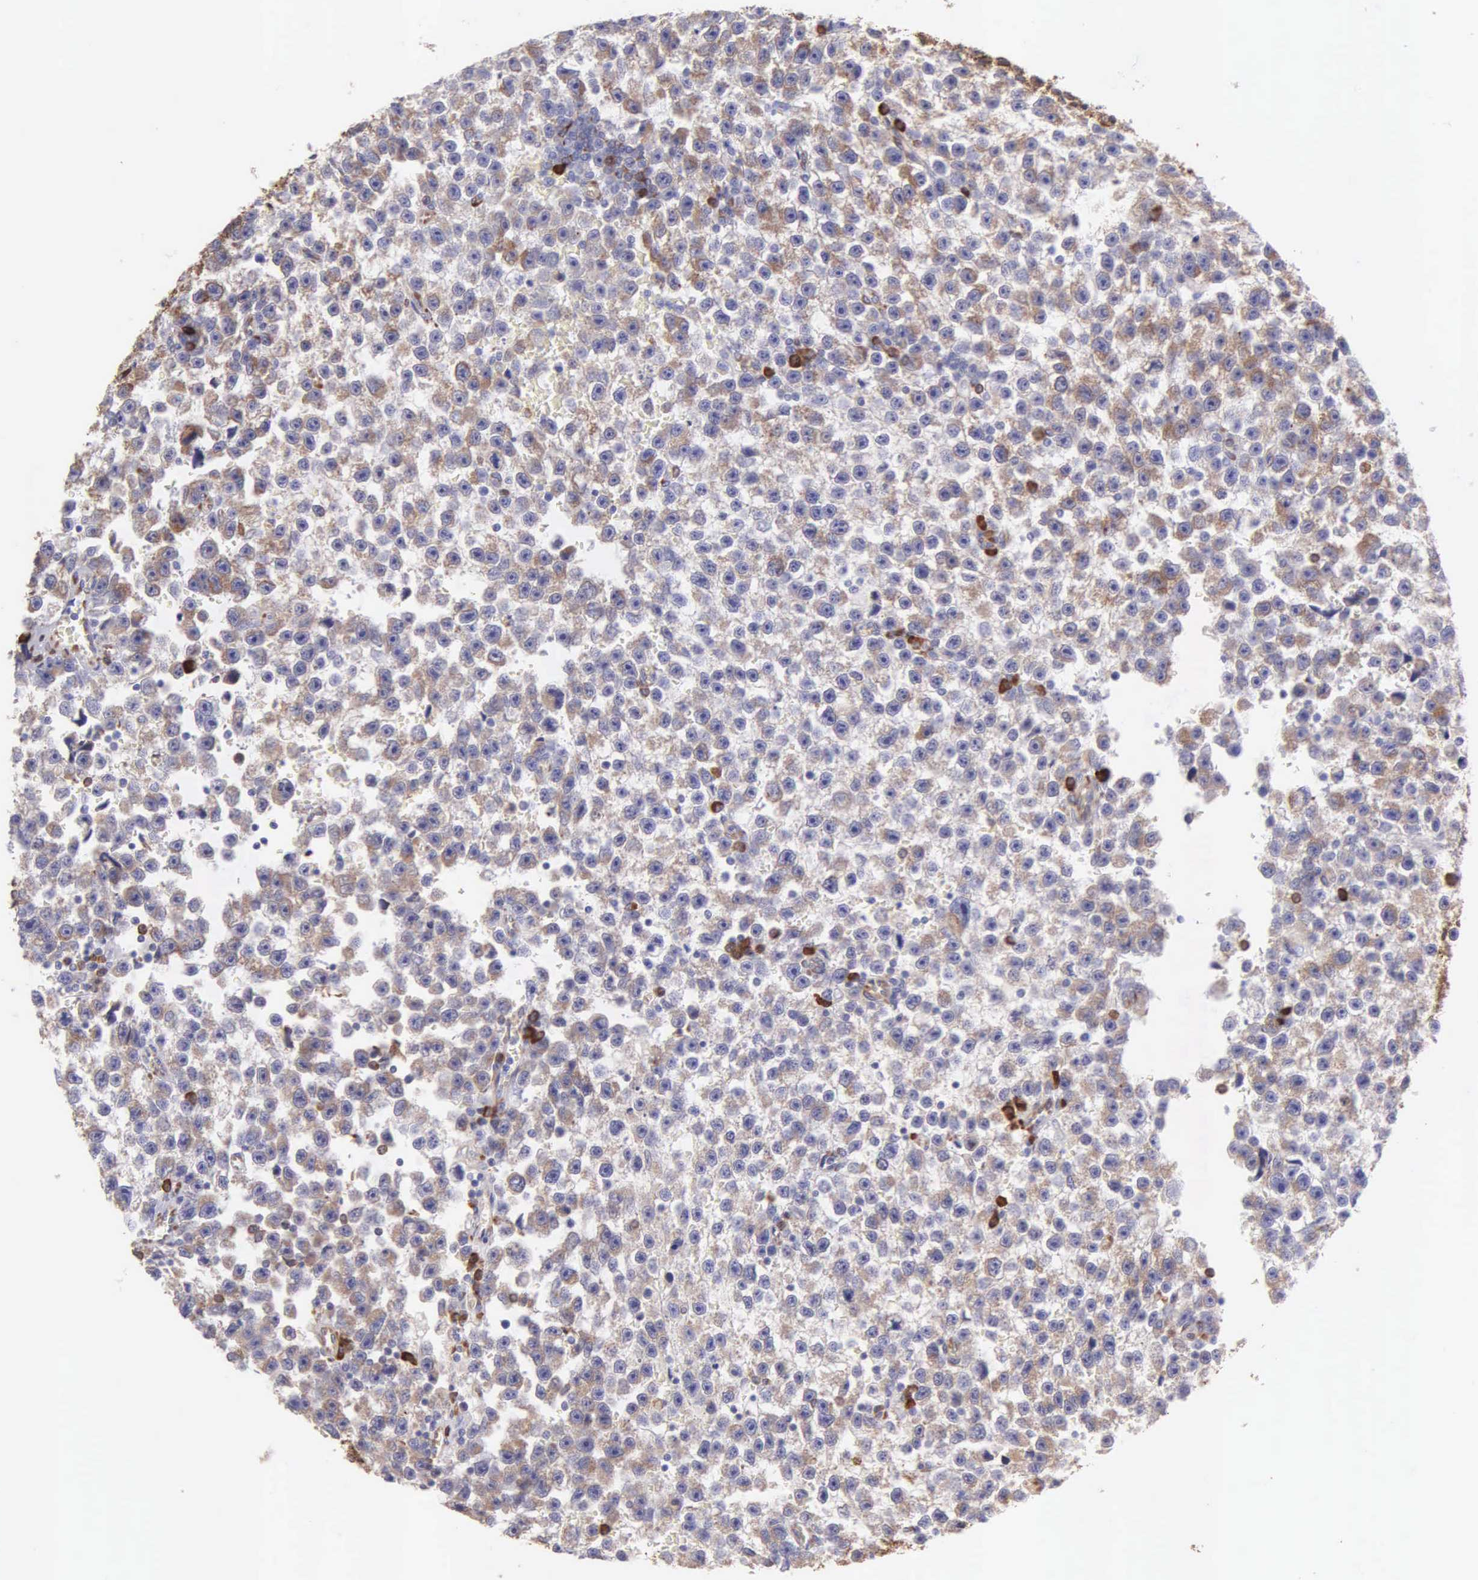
{"staining": {"intensity": "weak", "quantity": ">75%", "location": "cytoplasmic/membranous"}, "tissue": "testis cancer", "cell_type": "Tumor cells", "image_type": "cancer", "snomed": [{"axis": "morphology", "description": "Seminoma, NOS"}, {"axis": "topography", "description": "Testis"}], "caption": "DAB immunohistochemical staining of human testis cancer (seminoma) reveals weak cytoplasmic/membranous protein positivity in approximately >75% of tumor cells. (brown staining indicates protein expression, while blue staining denotes nuclei).", "gene": "CKAP4", "patient": {"sex": "male", "age": 33}}